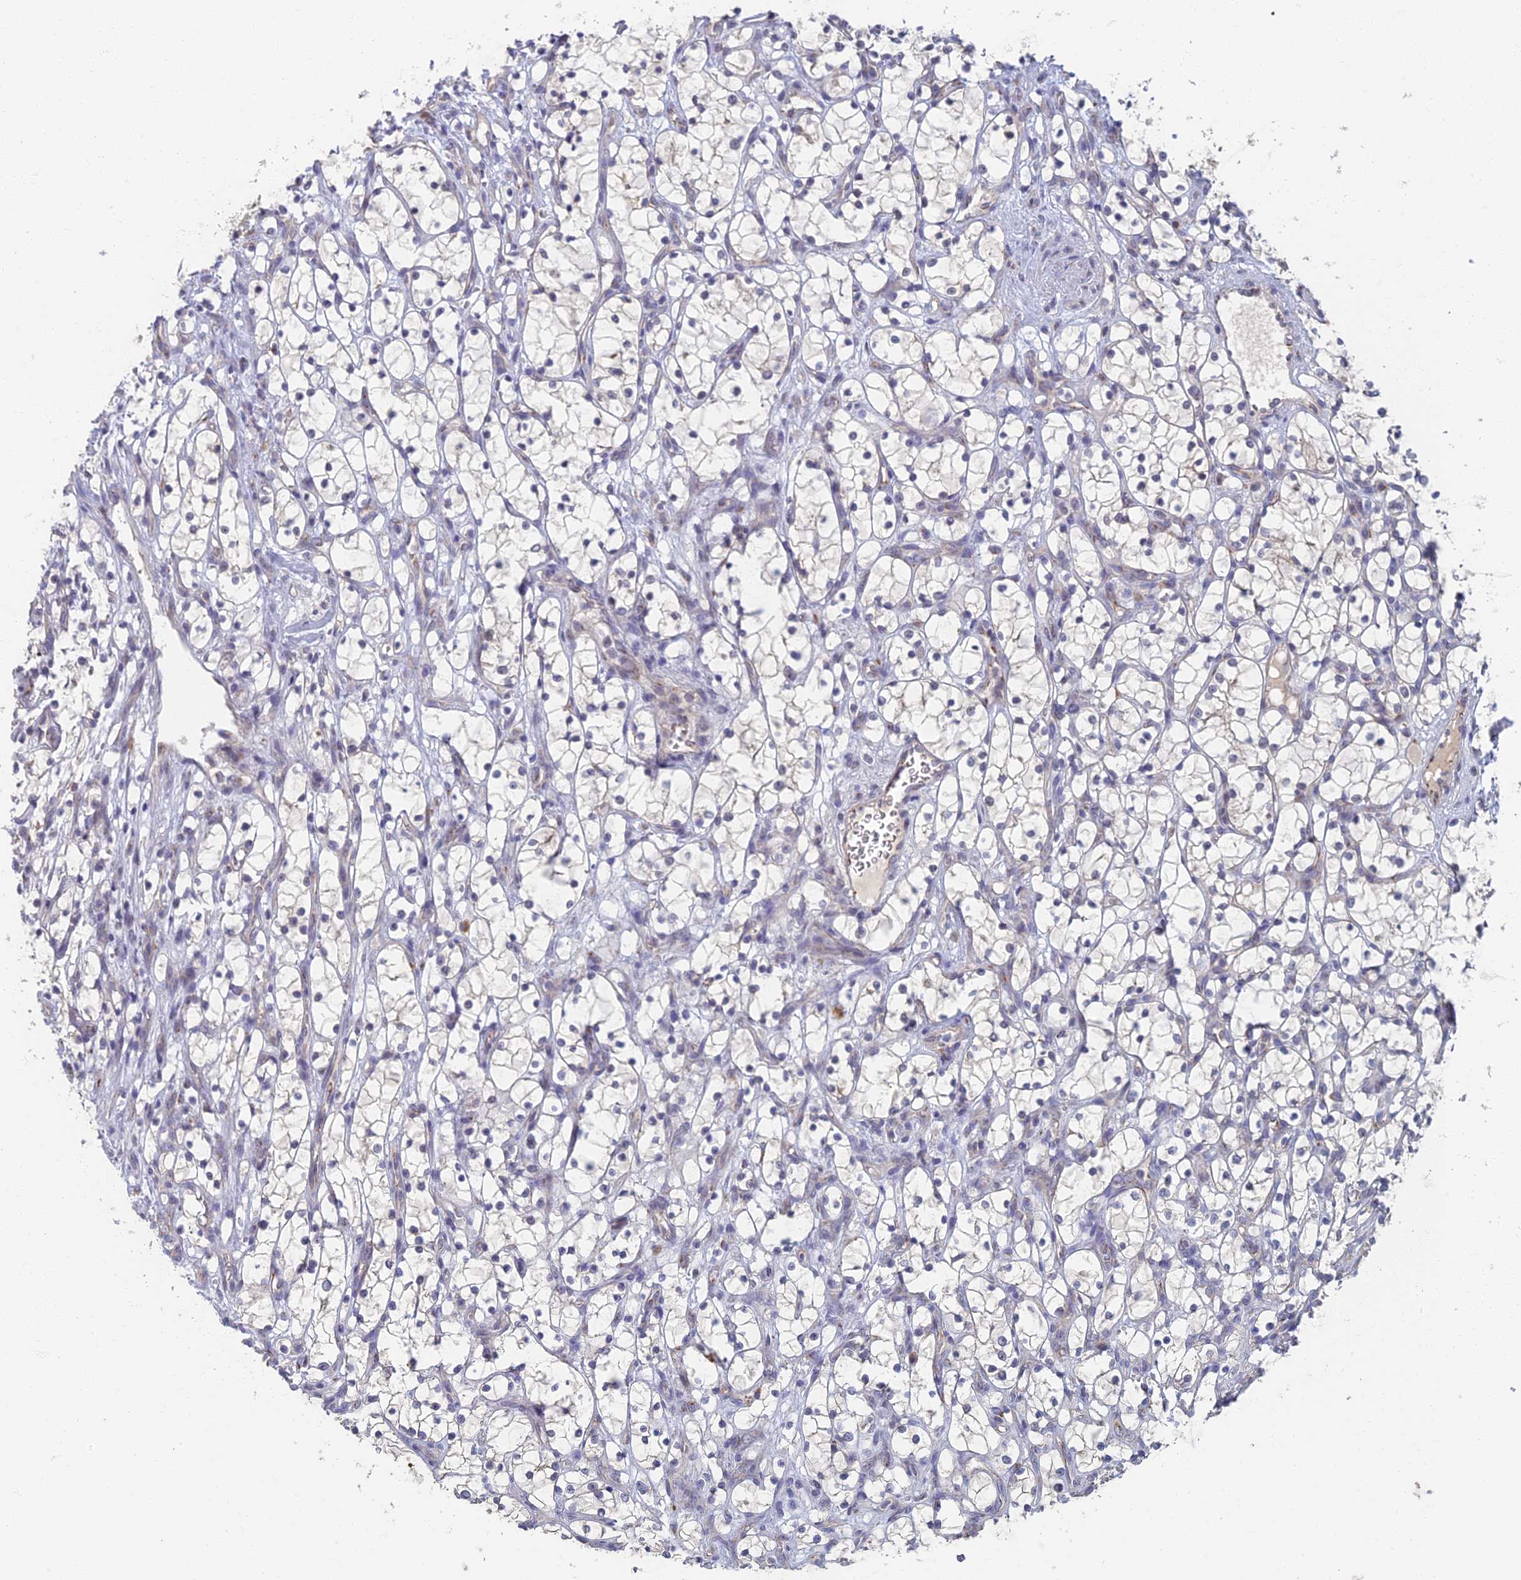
{"staining": {"intensity": "negative", "quantity": "none", "location": "none"}, "tissue": "renal cancer", "cell_type": "Tumor cells", "image_type": "cancer", "snomed": [{"axis": "morphology", "description": "Adenocarcinoma, NOS"}, {"axis": "topography", "description": "Kidney"}], "caption": "Protein analysis of renal cancer displays no significant expression in tumor cells.", "gene": "GPATCH1", "patient": {"sex": "female", "age": 69}}